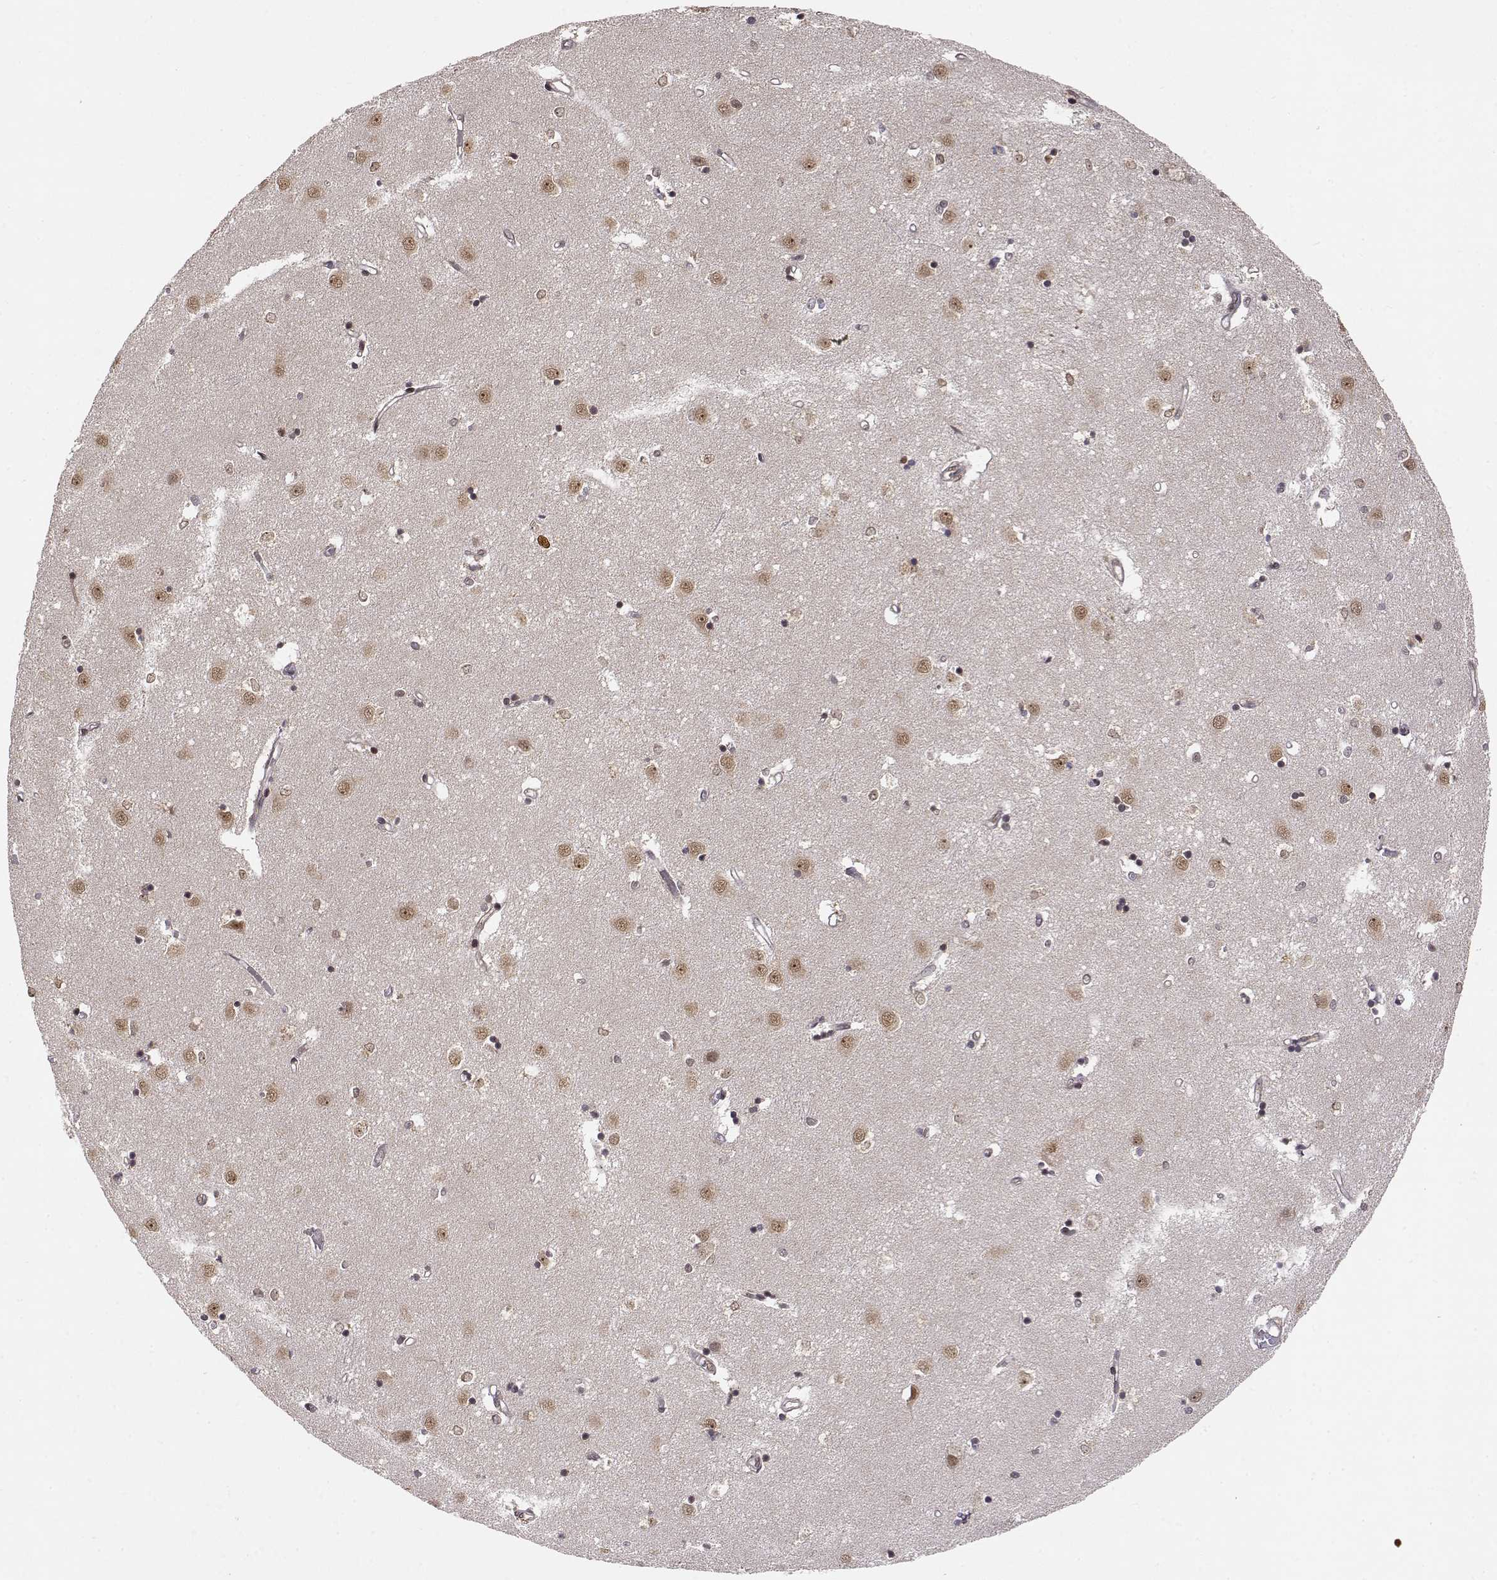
{"staining": {"intensity": "weak", "quantity": "<25%", "location": "nuclear"}, "tissue": "caudate", "cell_type": "Glial cells", "image_type": "normal", "snomed": [{"axis": "morphology", "description": "Normal tissue, NOS"}, {"axis": "topography", "description": "Lateral ventricle wall"}], "caption": "Immunohistochemistry histopathology image of unremarkable caudate: human caudate stained with DAB shows no significant protein expression in glial cells.", "gene": "MAEA", "patient": {"sex": "male", "age": 54}}